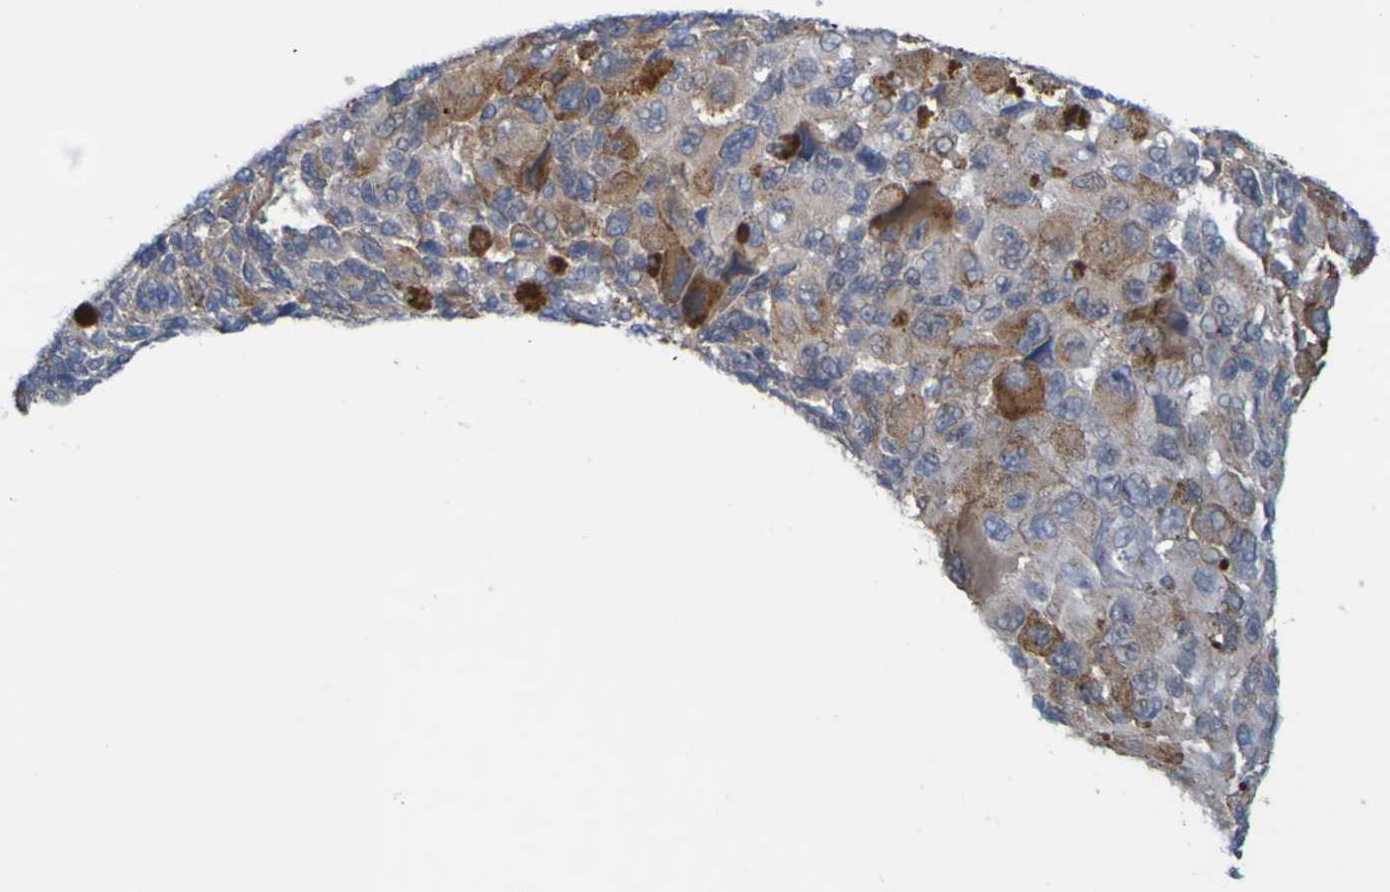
{"staining": {"intensity": "weak", "quantity": ">75%", "location": "cytoplasmic/membranous"}, "tissue": "melanoma", "cell_type": "Tumor cells", "image_type": "cancer", "snomed": [{"axis": "morphology", "description": "Malignant melanoma, NOS"}, {"axis": "topography", "description": "Skin"}], "caption": "The image displays immunohistochemical staining of melanoma. There is weak cytoplasmic/membranous expression is seen in approximately >75% of tumor cells.", "gene": "MOGS", "patient": {"sex": "female", "age": 73}}